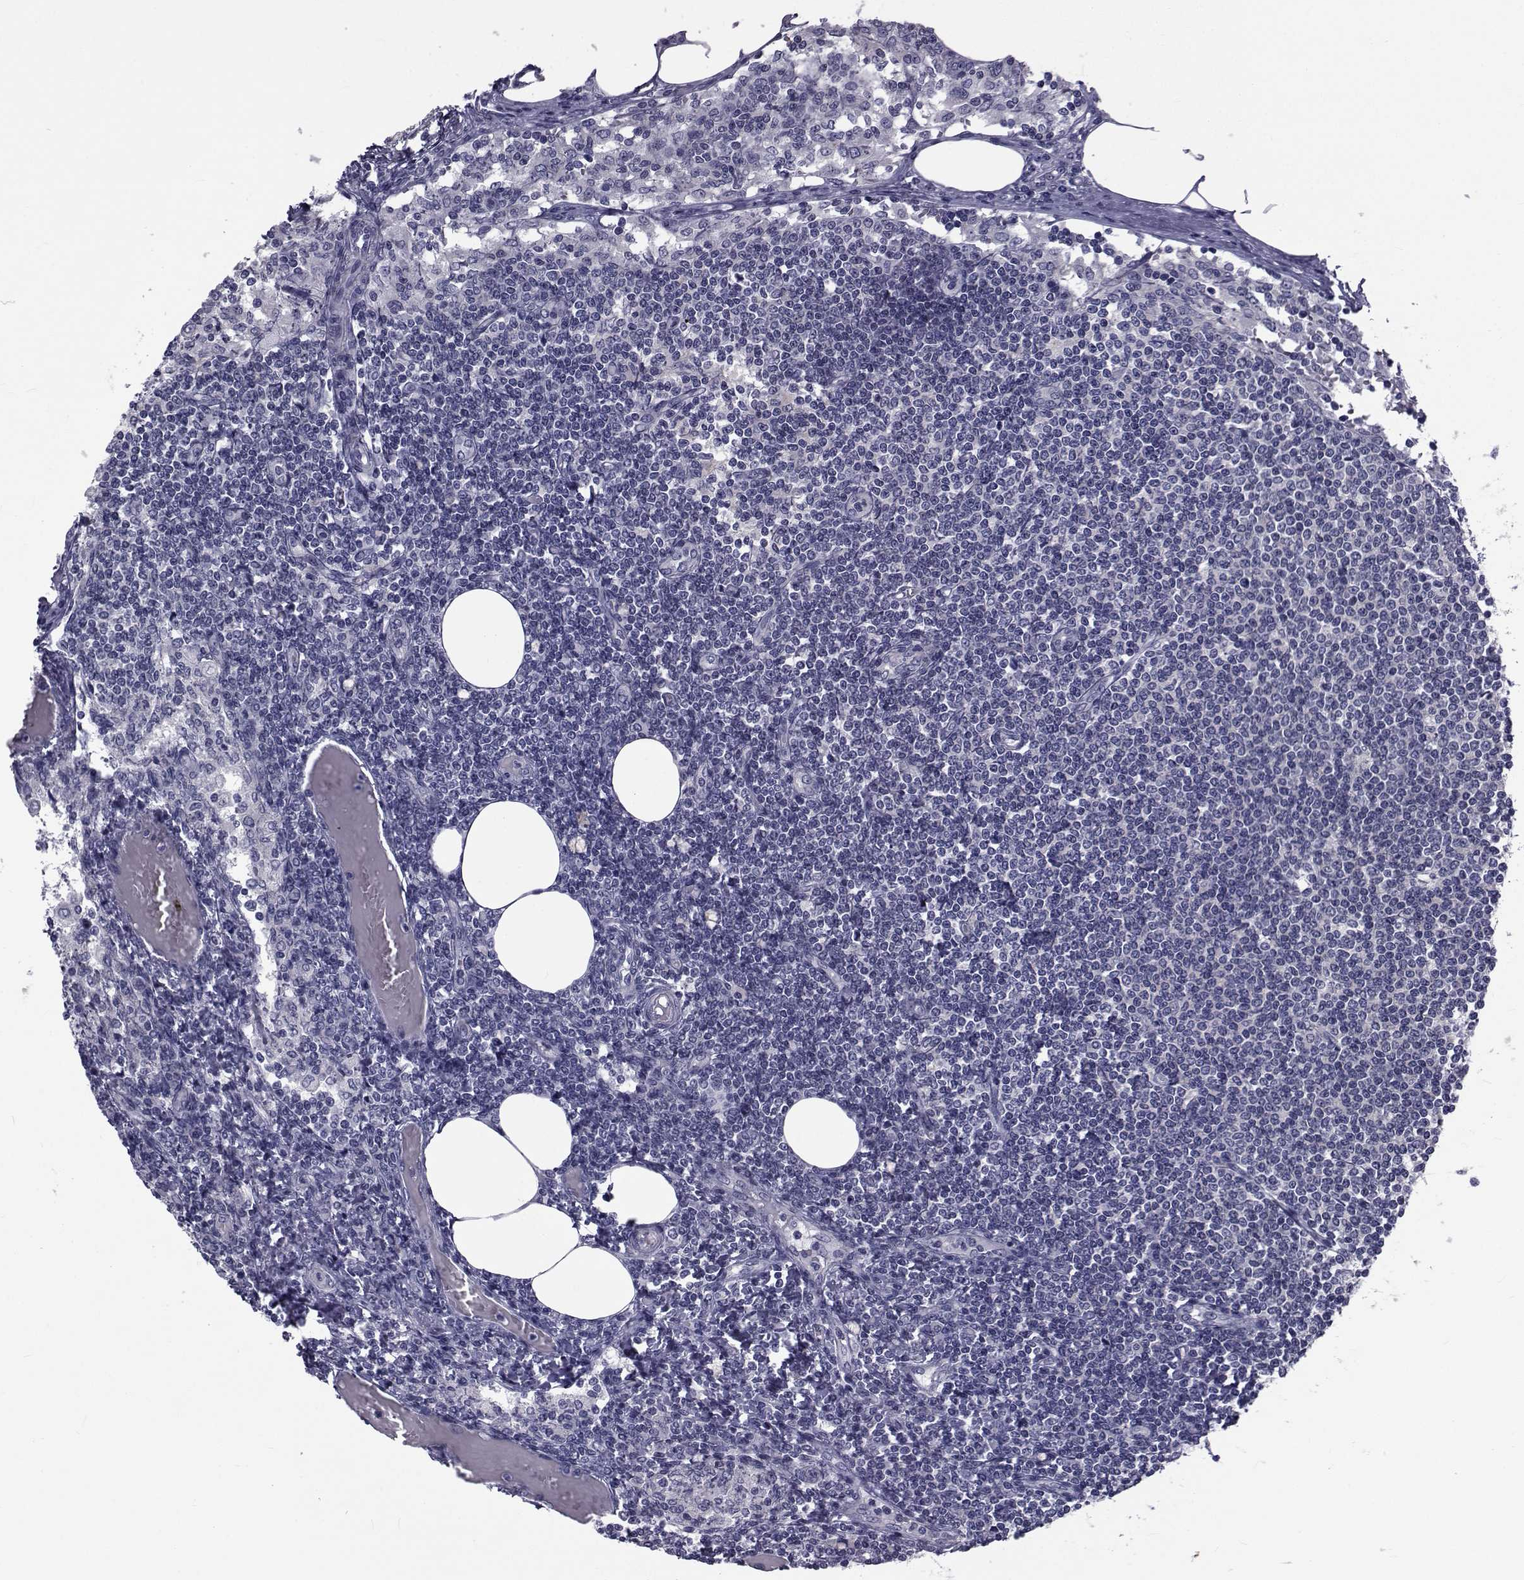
{"staining": {"intensity": "negative", "quantity": "none", "location": "none"}, "tissue": "lymph node", "cell_type": "Germinal center cells", "image_type": "normal", "snomed": [{"axis": "morphology", "description": "Normal tissue, NOS"}, {"axis": "topography", "description": "Lymph node"}], "caption": "This is a image of immunohistochemistry staining of unremarkable lymph node, which shows no expression in germinal center cells.", "gene": "FDXR", "patient": {"sex": "female", "age": 69}}